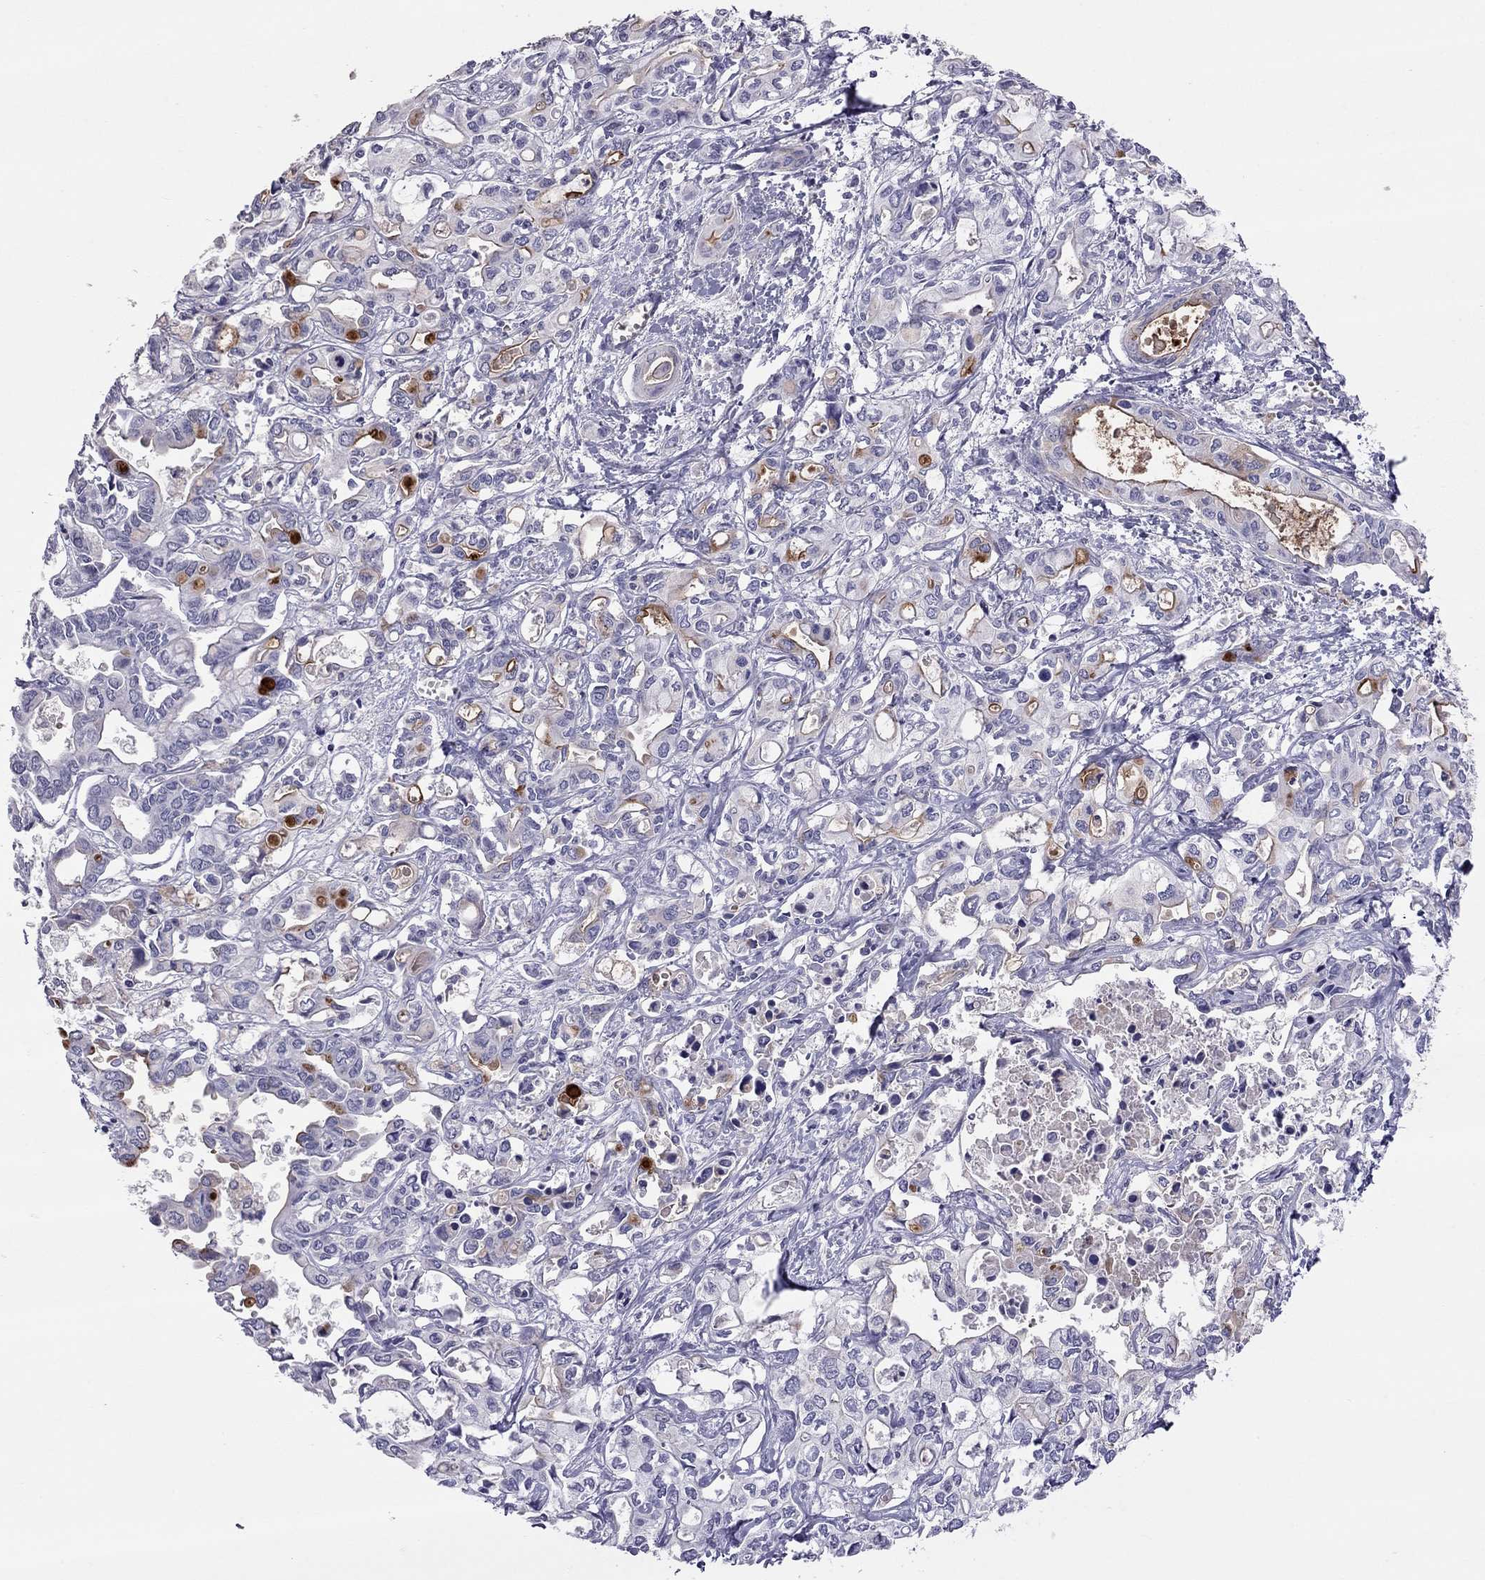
{"staining": {"intensity": "moderate", "quantity": "<25%", "location": "cytoplasmic/membranous"}, "tissue": "liver cancer", "cell_type": "Tumor cells", "image_type": "cancer", "snomed": [{"axis": "morphology", "description": "Cholangiocarcinoma"}, {"axis": "topography", "description": "Liver"}], "caption": "This is an image of immunohistochemistry (IHC) staining of cholangiocarcinoma (liver), which shows moderate staining in the cytoplasmic/membranous of tumor cells.", "gene": "MUC16", "patient": {"sex": "female", "age": 64}}